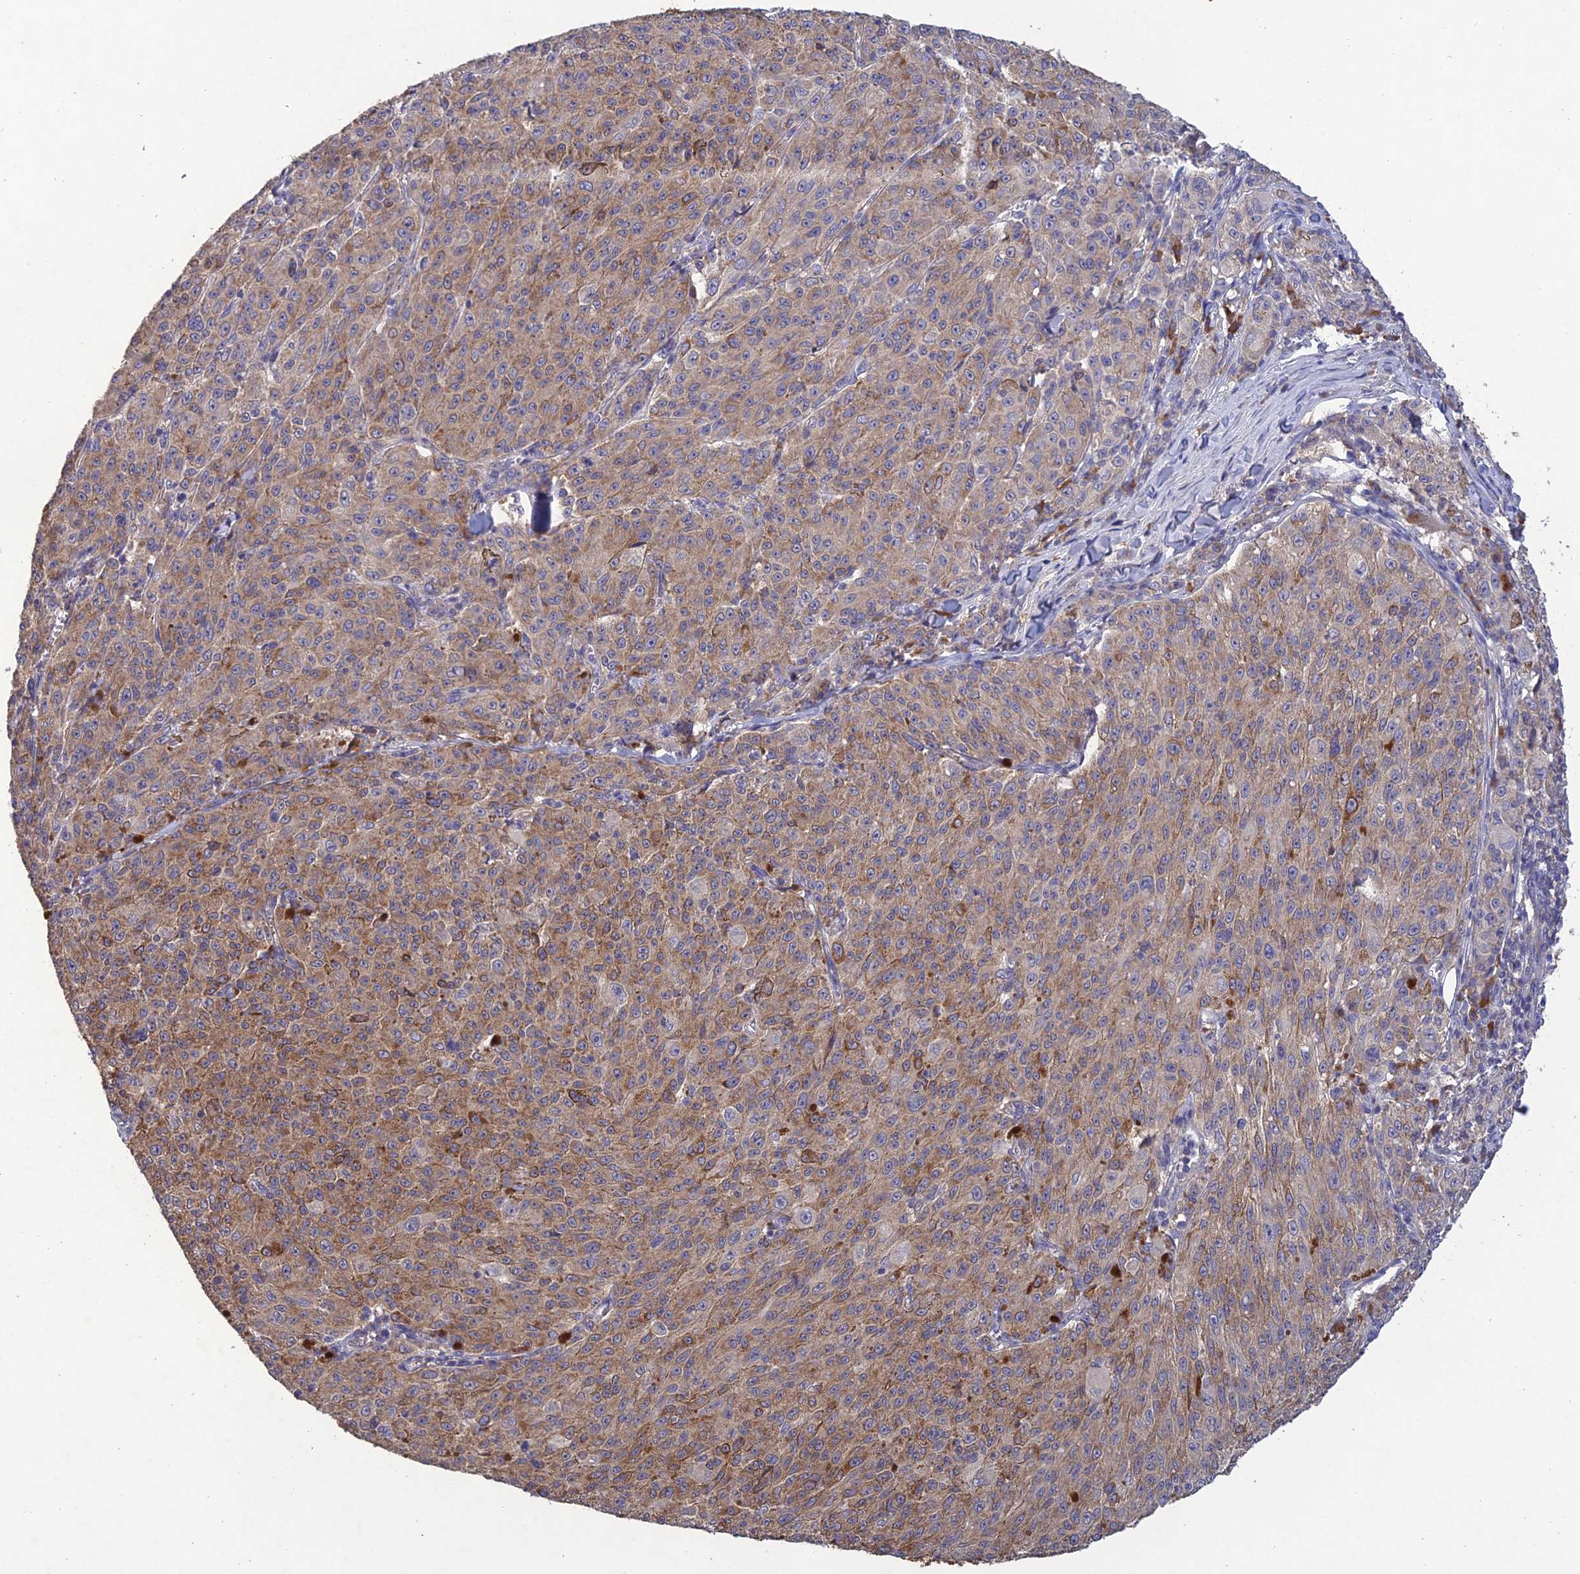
{"staining": {"intensity": "weak", "quantity": "25%-75%", "location": "cytoplasmic/membranous"}, "tissue": "melanoma", "cell_type": "Tumor cells", "image_type": "cancer", "snomed": [{"axis": "morphology", "description": "Malignant melanoma, NOS"}, {"axis": "topography", "description": "Skin"}], "caption": "Weak cytoplasmic/membranous positivity is identified in about 25%-75% of tumor cells in melanoma.", "gene": "SLC39A13", "patient": {"sex": "female", "age": 52}}